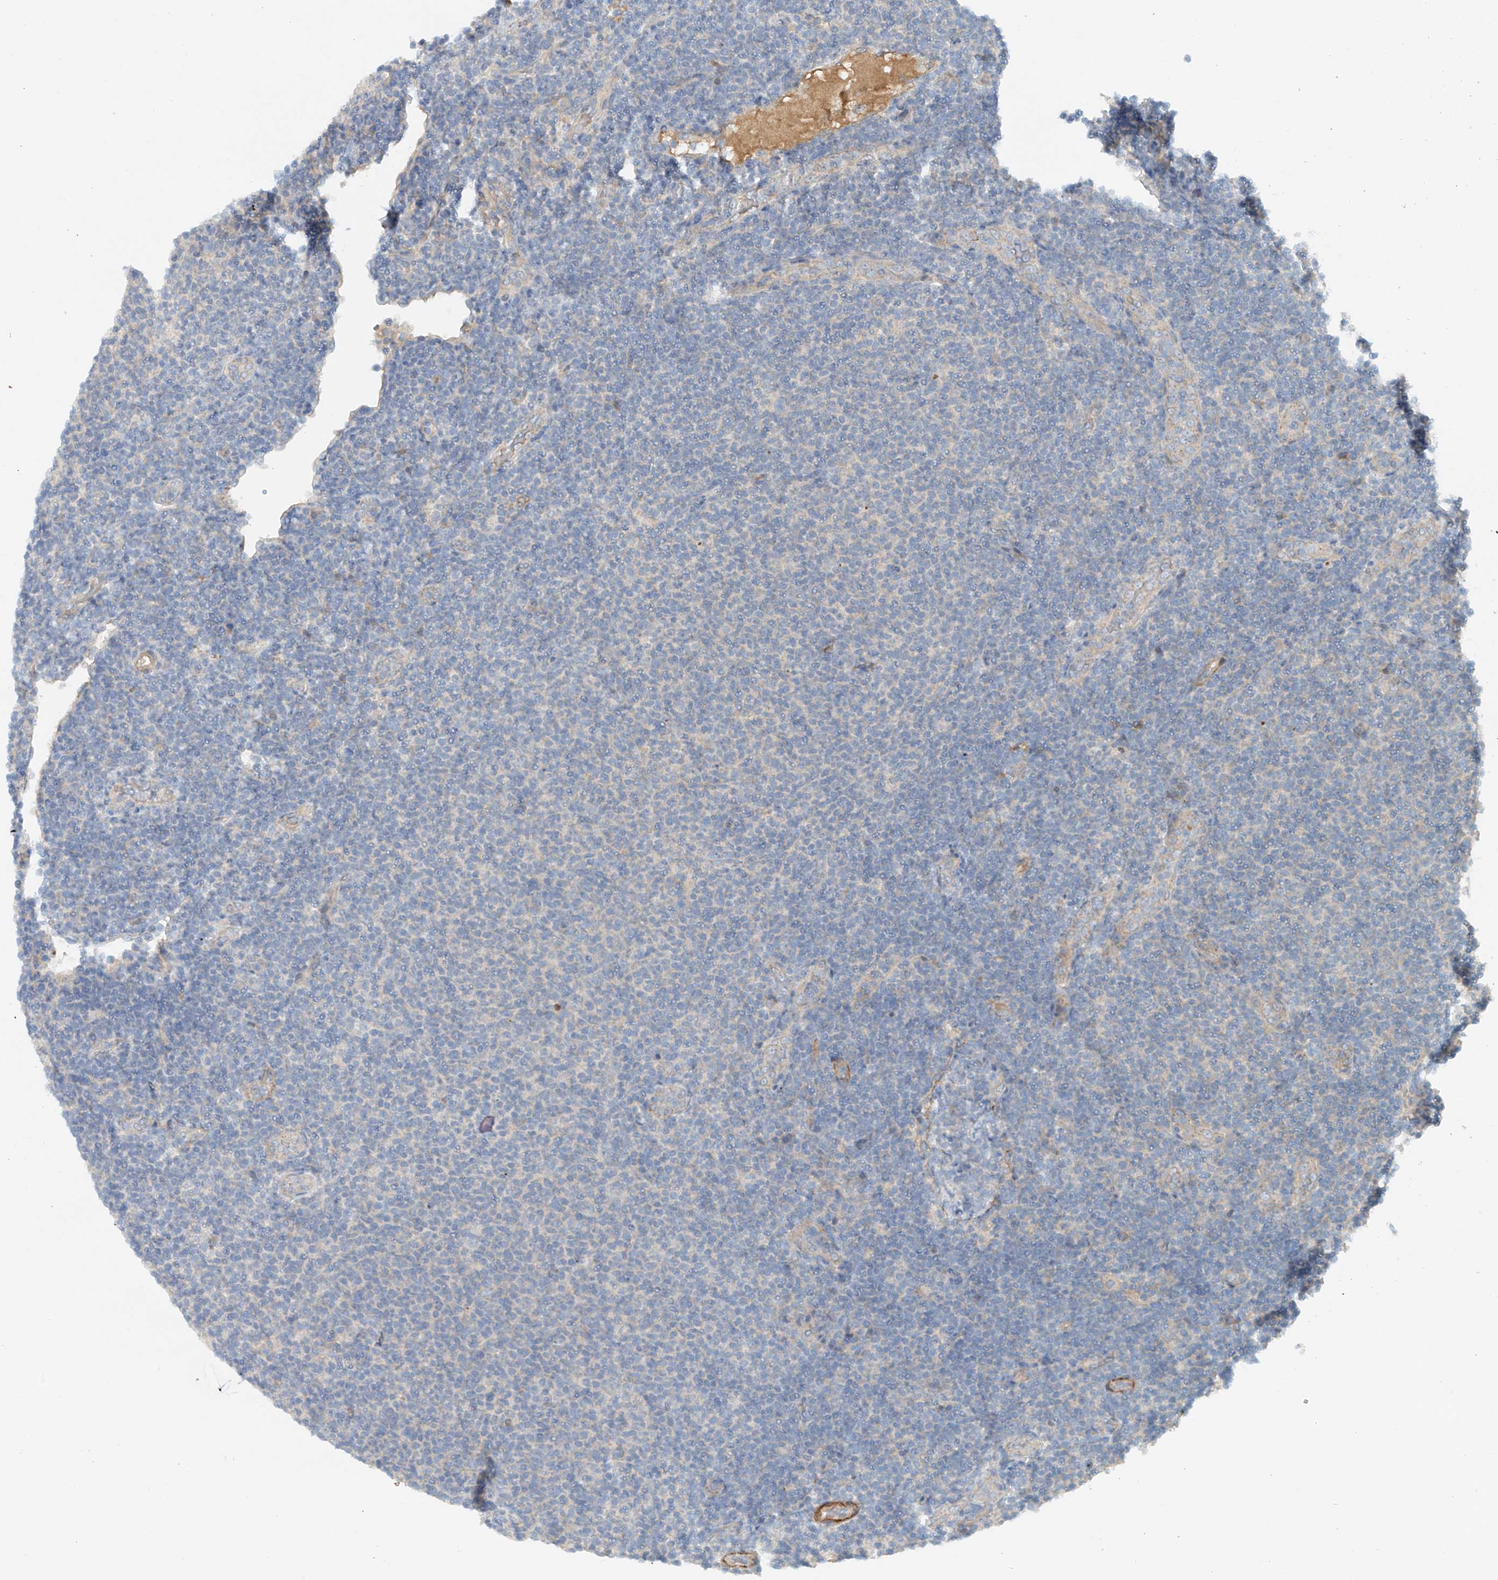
{"staining": {"intensity": "negative", "quantity": "none", "location": "none"}, "tissue": "lymphoma", "cell_type": "Tumor cells", "image_type": "cancer", "snomed": [{"axis": "morphology", "description": "Malignant lymphoma, non-Hodgkin's type, Low grade"}, {"axis": "topography", "description": "Lymph node"}], "caption": "The micrograph exhibits no significant staining in tumor cells of lymphoma. (DAB immunohistochemistry with hematoxylin counter stain).", "gene": "LYRM9", "patient": {"sex": "male", "age": 66}}